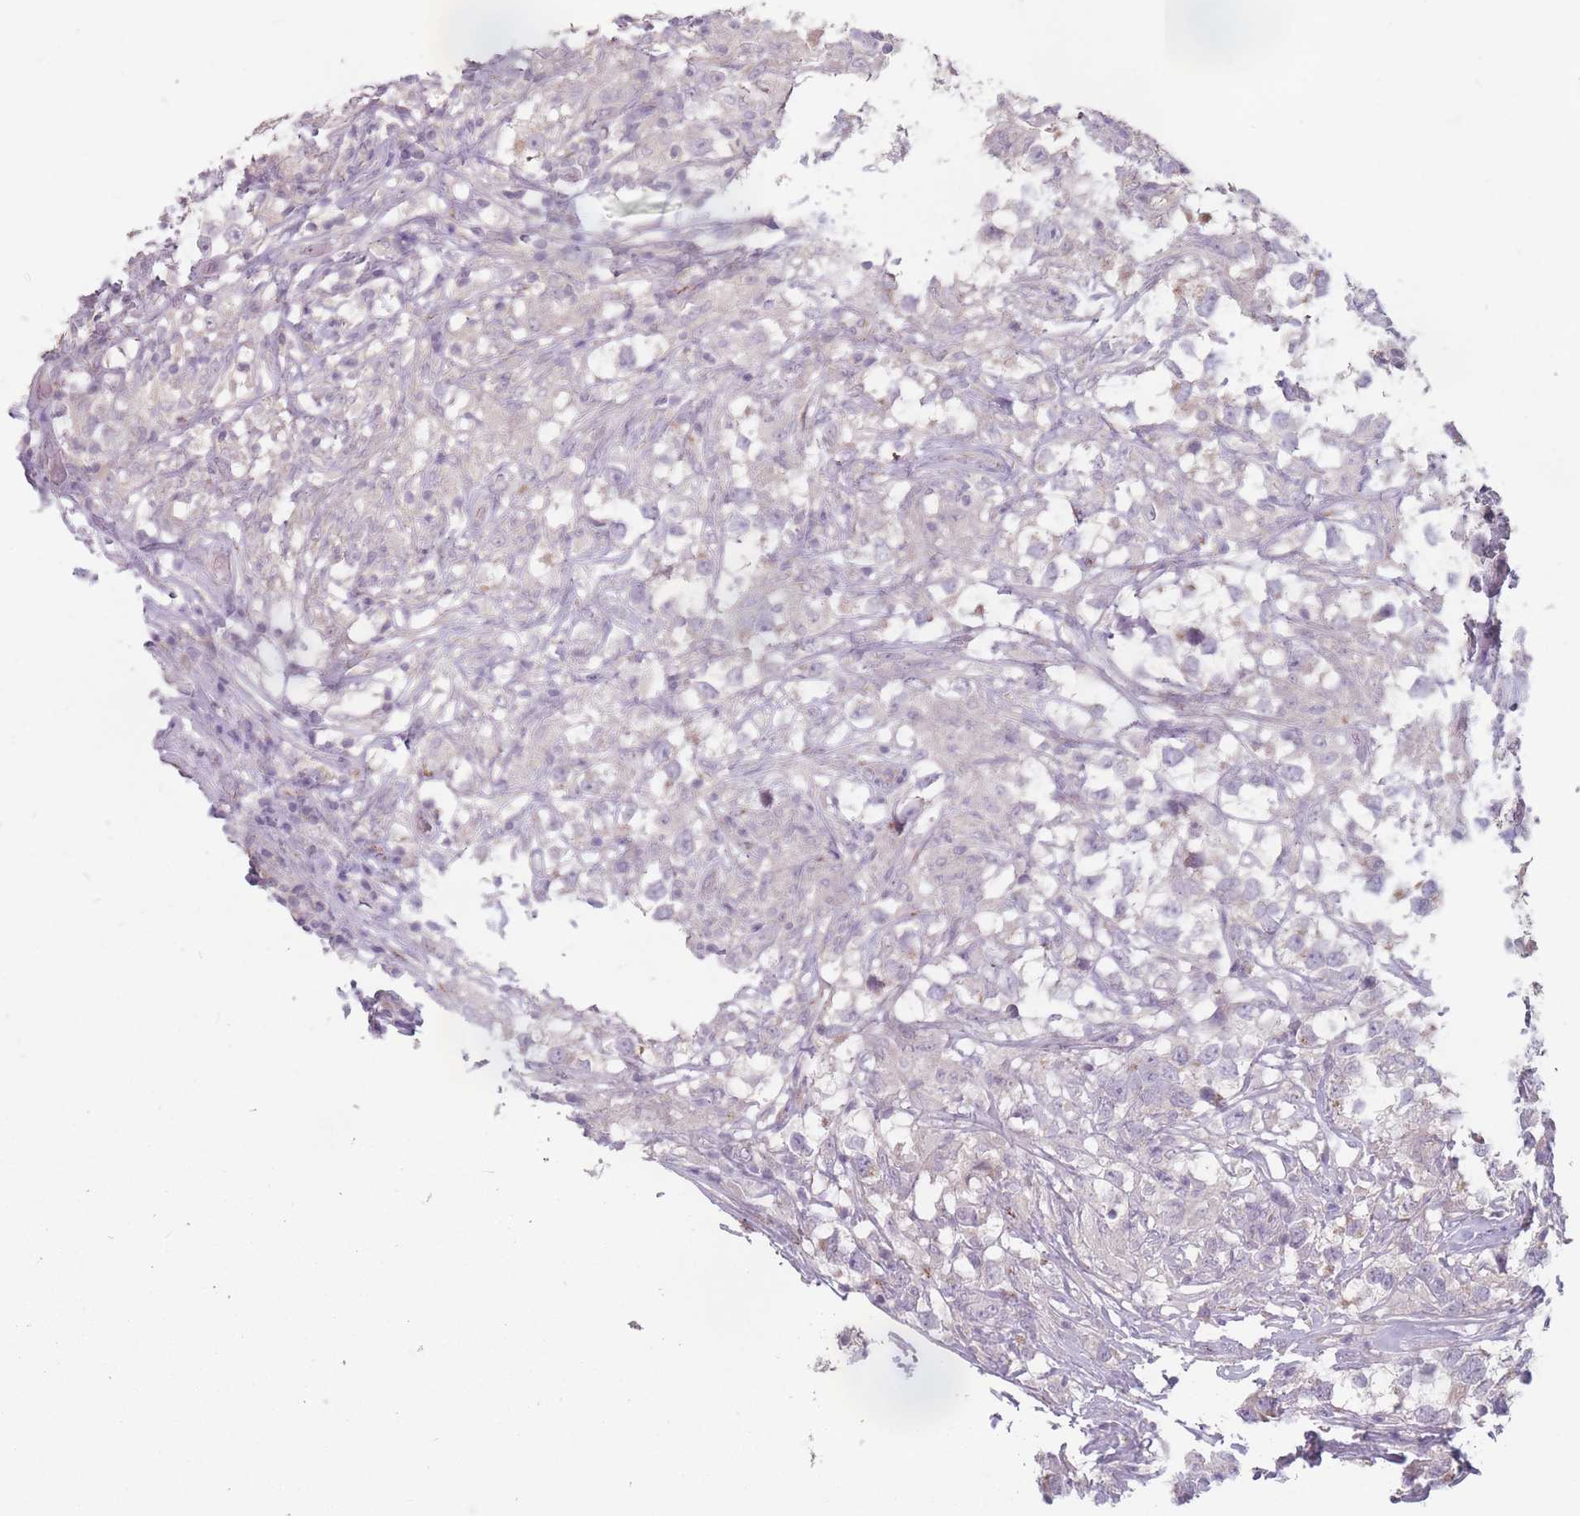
{"staining": {"intensity": "moderate", "quantity": "<25%", "location": "cytoplasmic/membranous"}, "tissue": "testis cancer", "cell_type": "Tumor cells", "image_type": "cancer", "snomed": [{"axis": "morphology", "description": "Seminoma, NOS"}, {"axis": "topography", "description": "Testis"}], "caption": "The photomicrograph demonstrates a brown stain indicating the presence of a protein in the cytoplasmic/membranous of tumor cells in testis seminoma.", "gene": "AKAIN1", "patient": {"sex": "male", "age": 46}}